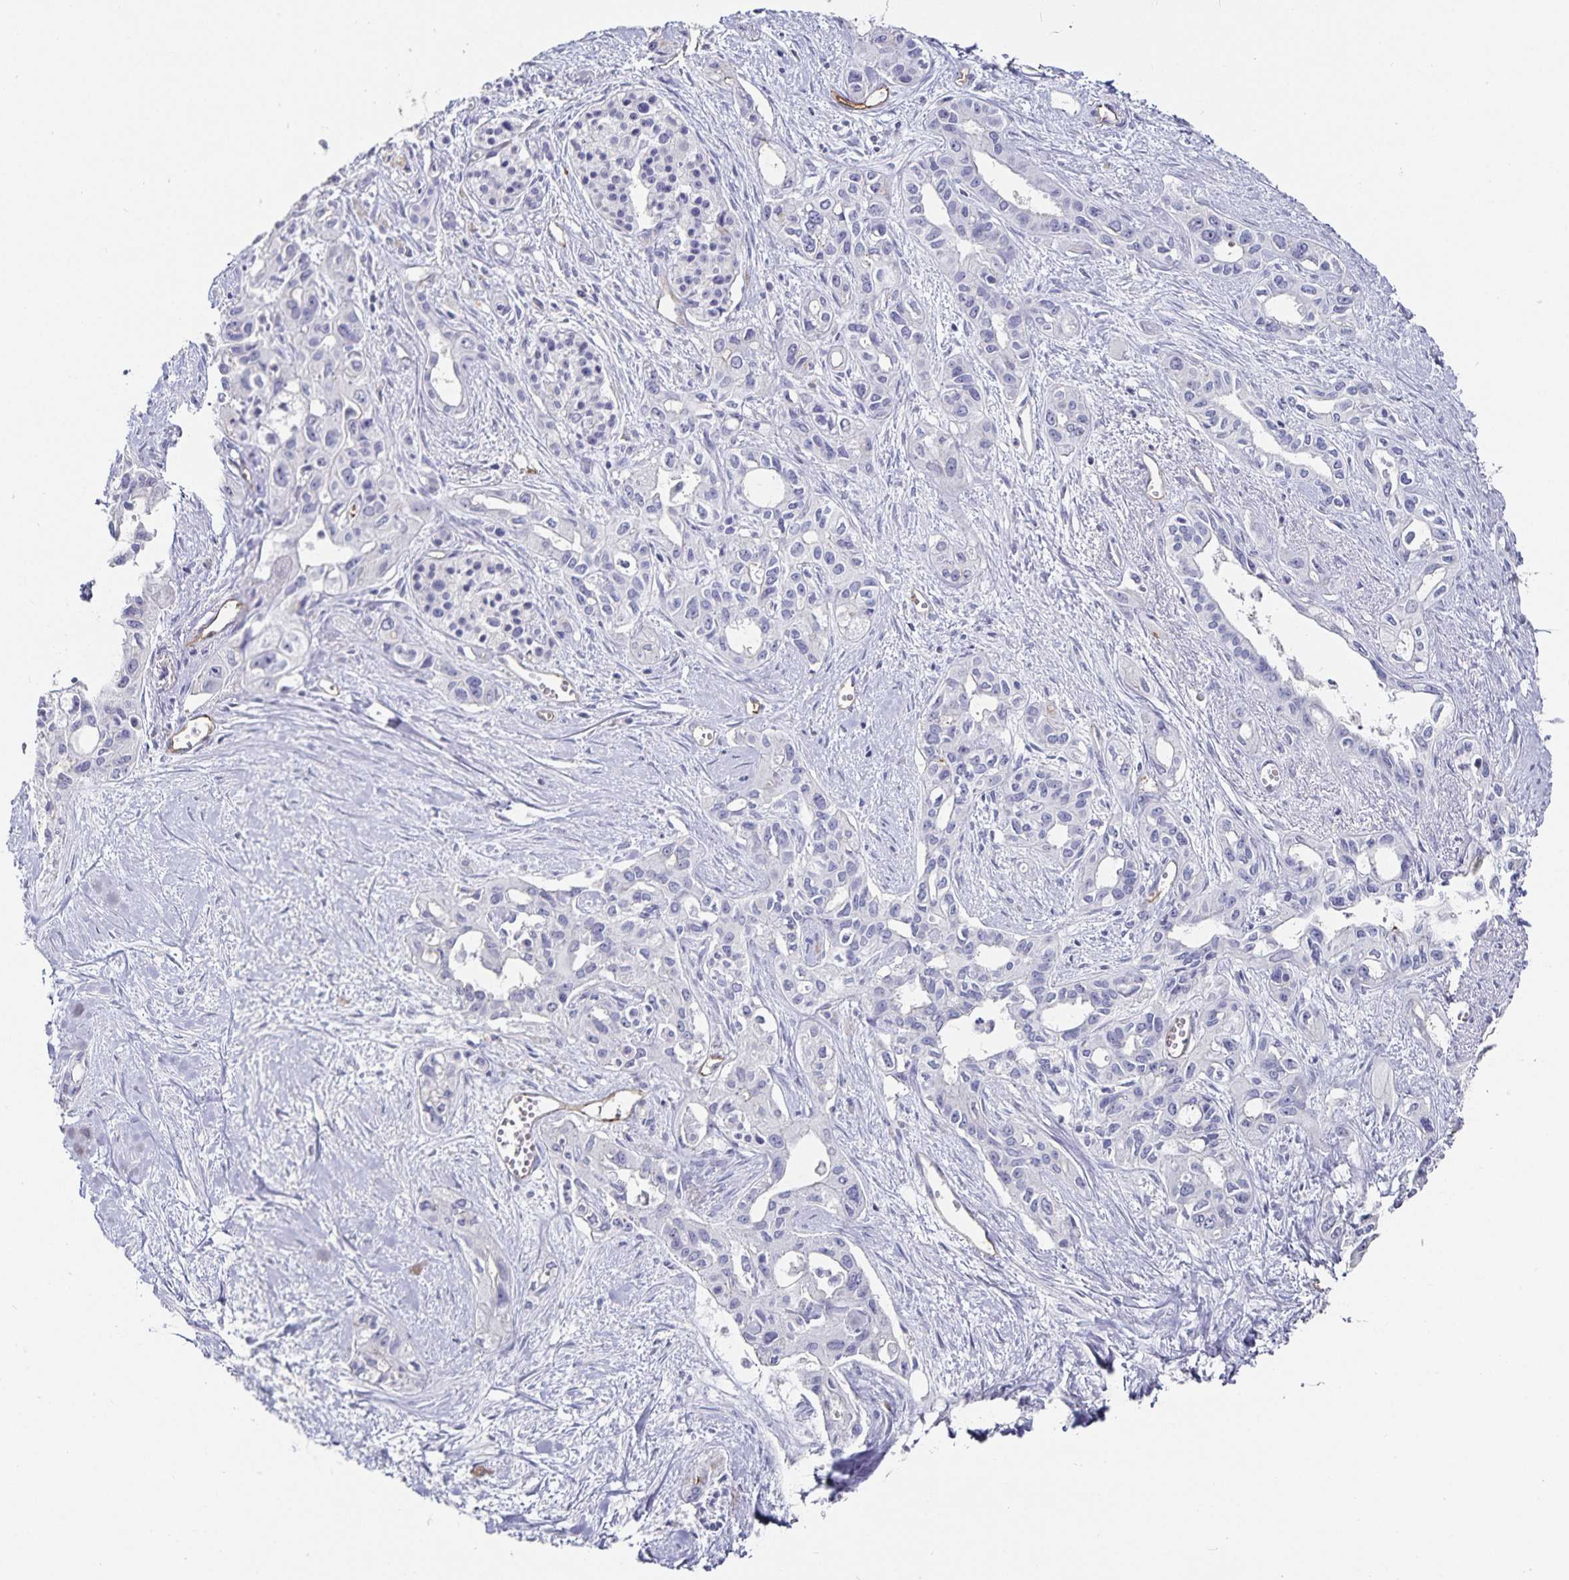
{"staining": {"intensity": "negative", "quantity": "none", "location": "none"}, "tissue": "pancreatic cancer", "cell_type": "Tumor cells", "image_type": "cancer", "snomed": [{"axis": "morphology", "description": "Adenocarcinoma, NOS"}, {"axis": "topography", "description": "Pancreas"}], "caption": "Tumor cells are negative for brown protein staining in pancreatic cancer (adenocarcinoma).", "gene": "PODXL", "patient": {"sex": "female", "age": 50}}